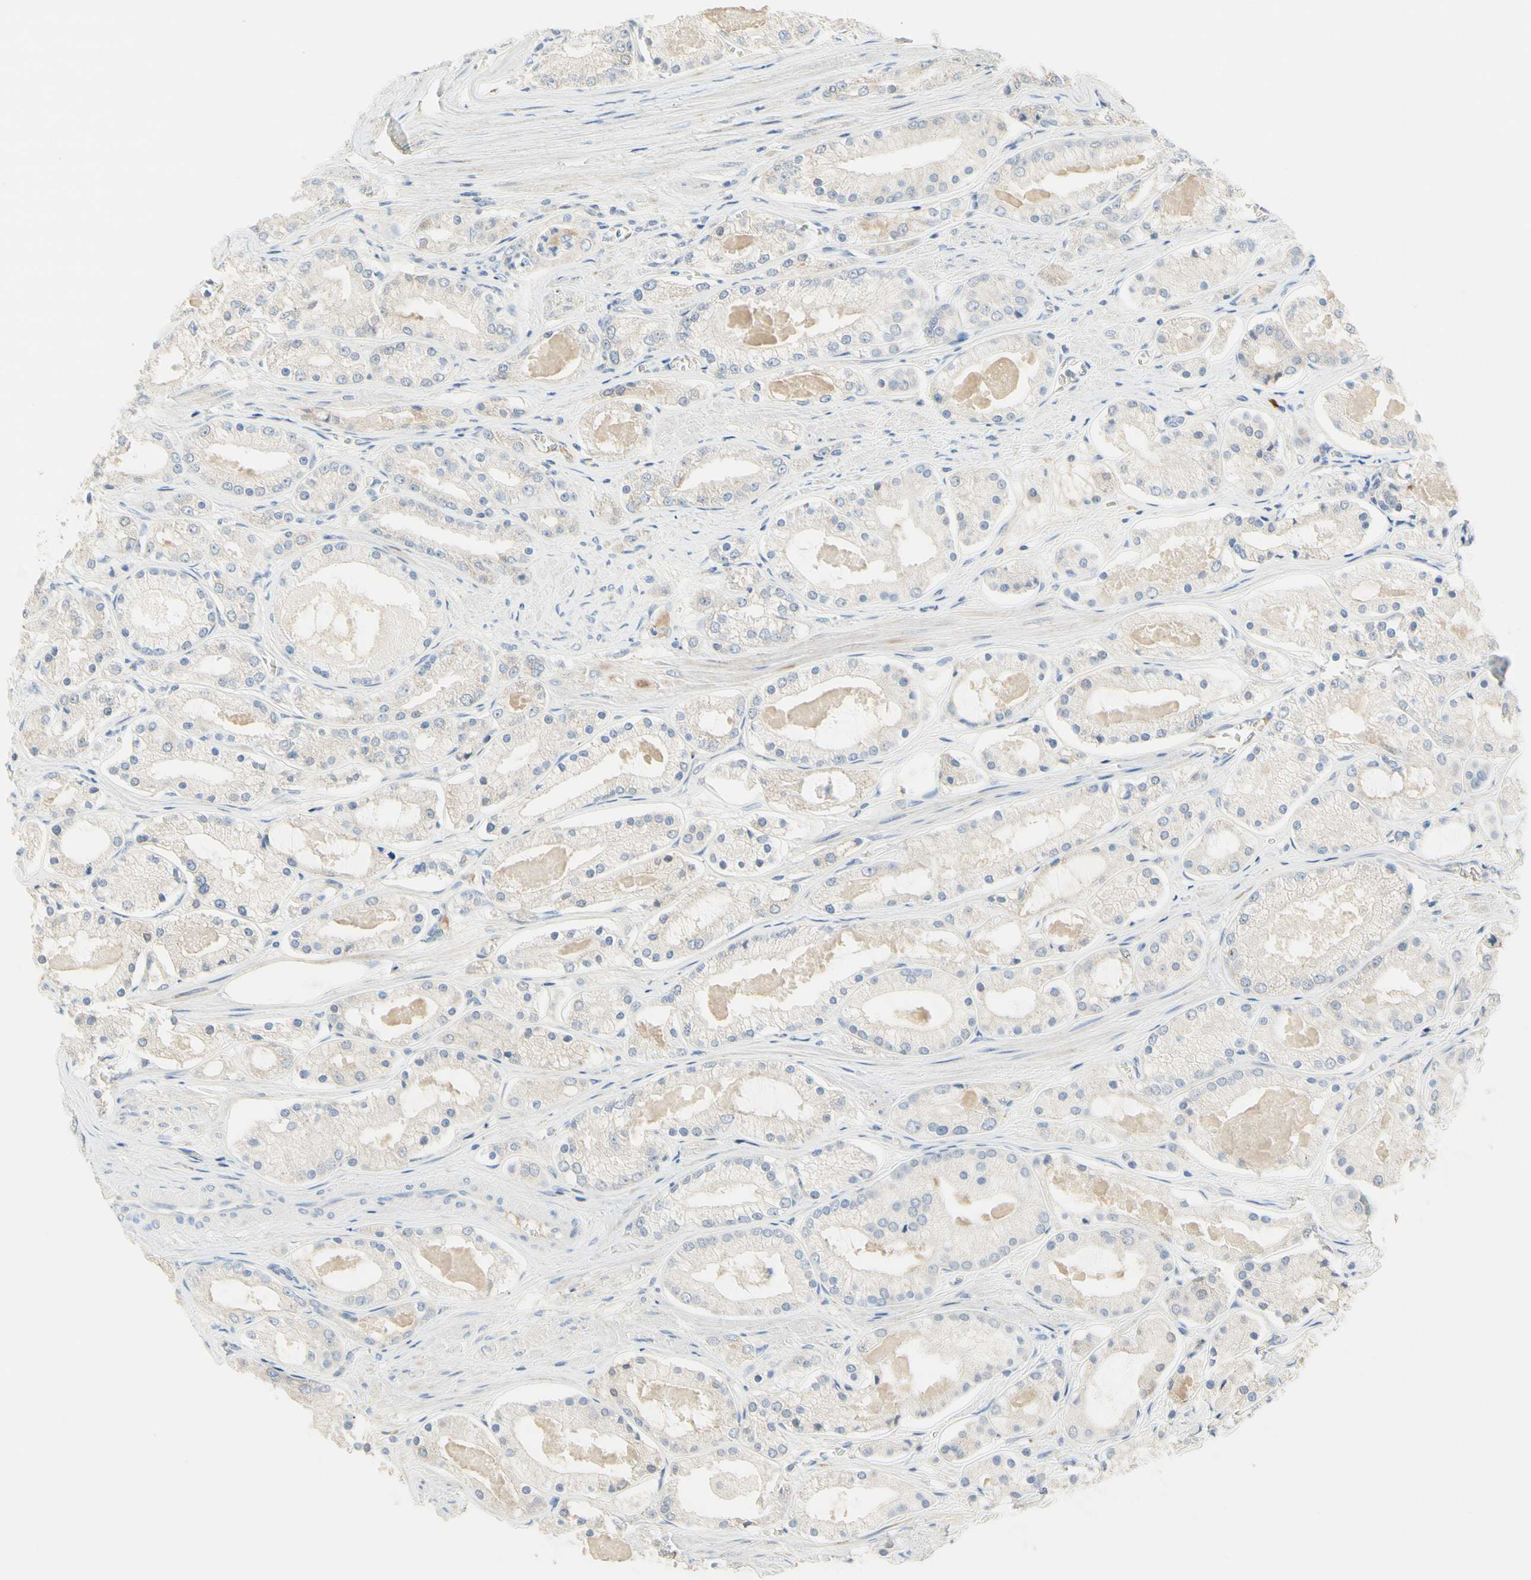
{"staining": {"intensity": "negative", "quantity": "none", "location": "none"}, "tissue": "prostate cancer", "cell_type": "Tumor cells", "image_type": "cancer", "snomed": [{"axis": "morphology", "description": "Adenocarcinoma, High grade"}, {"axis": "topography", "description": "Prostate"}], "caption": "This is an immunohistochemistry (IHC) image of prostate cancer. There is no staining in tumor cells.", "gene": "NECTIN4", "patient": {"sex": "male", "age": 66}}